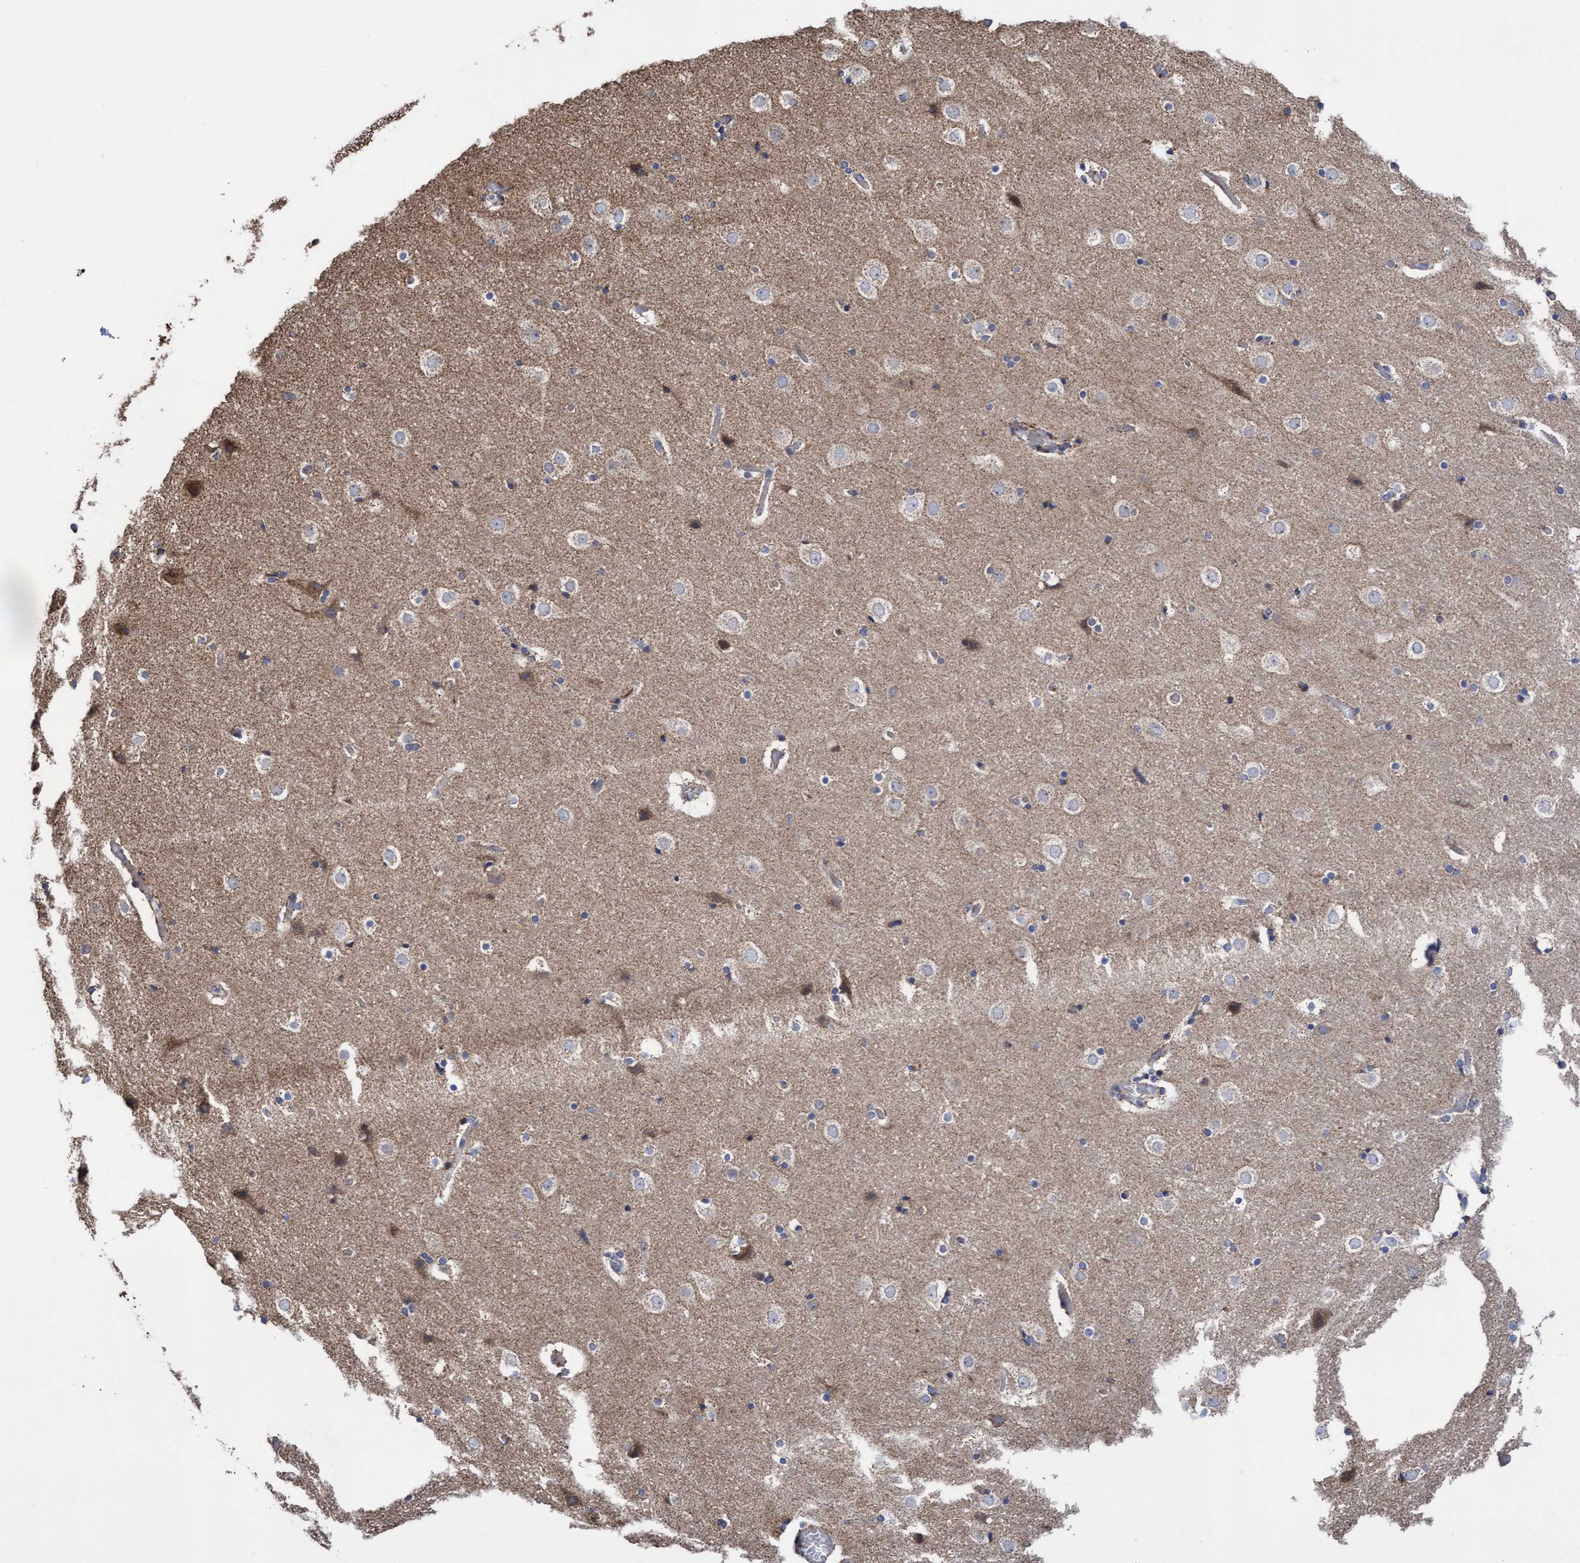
{"staining": {"intensity": "negative", "quantity": "none", "location": "none"}, "tissue": "cerebral cortex", "cell_type": "Endothelial cells", "image_type": "normal", "snomed": [{"axis": "morphology", "description": "Normal tissue, NOS"}, {"axis": "topography", "description": "Cerebral cortex"}], "caption": "A high-resolution image shows immunohistochemistry (IHC) staining of unremarkable cerebral cortex, which demonstrates no significant expression in endothelial cells.", "gene": "COBL", "patient": {"sex": "male", "age": 57}}